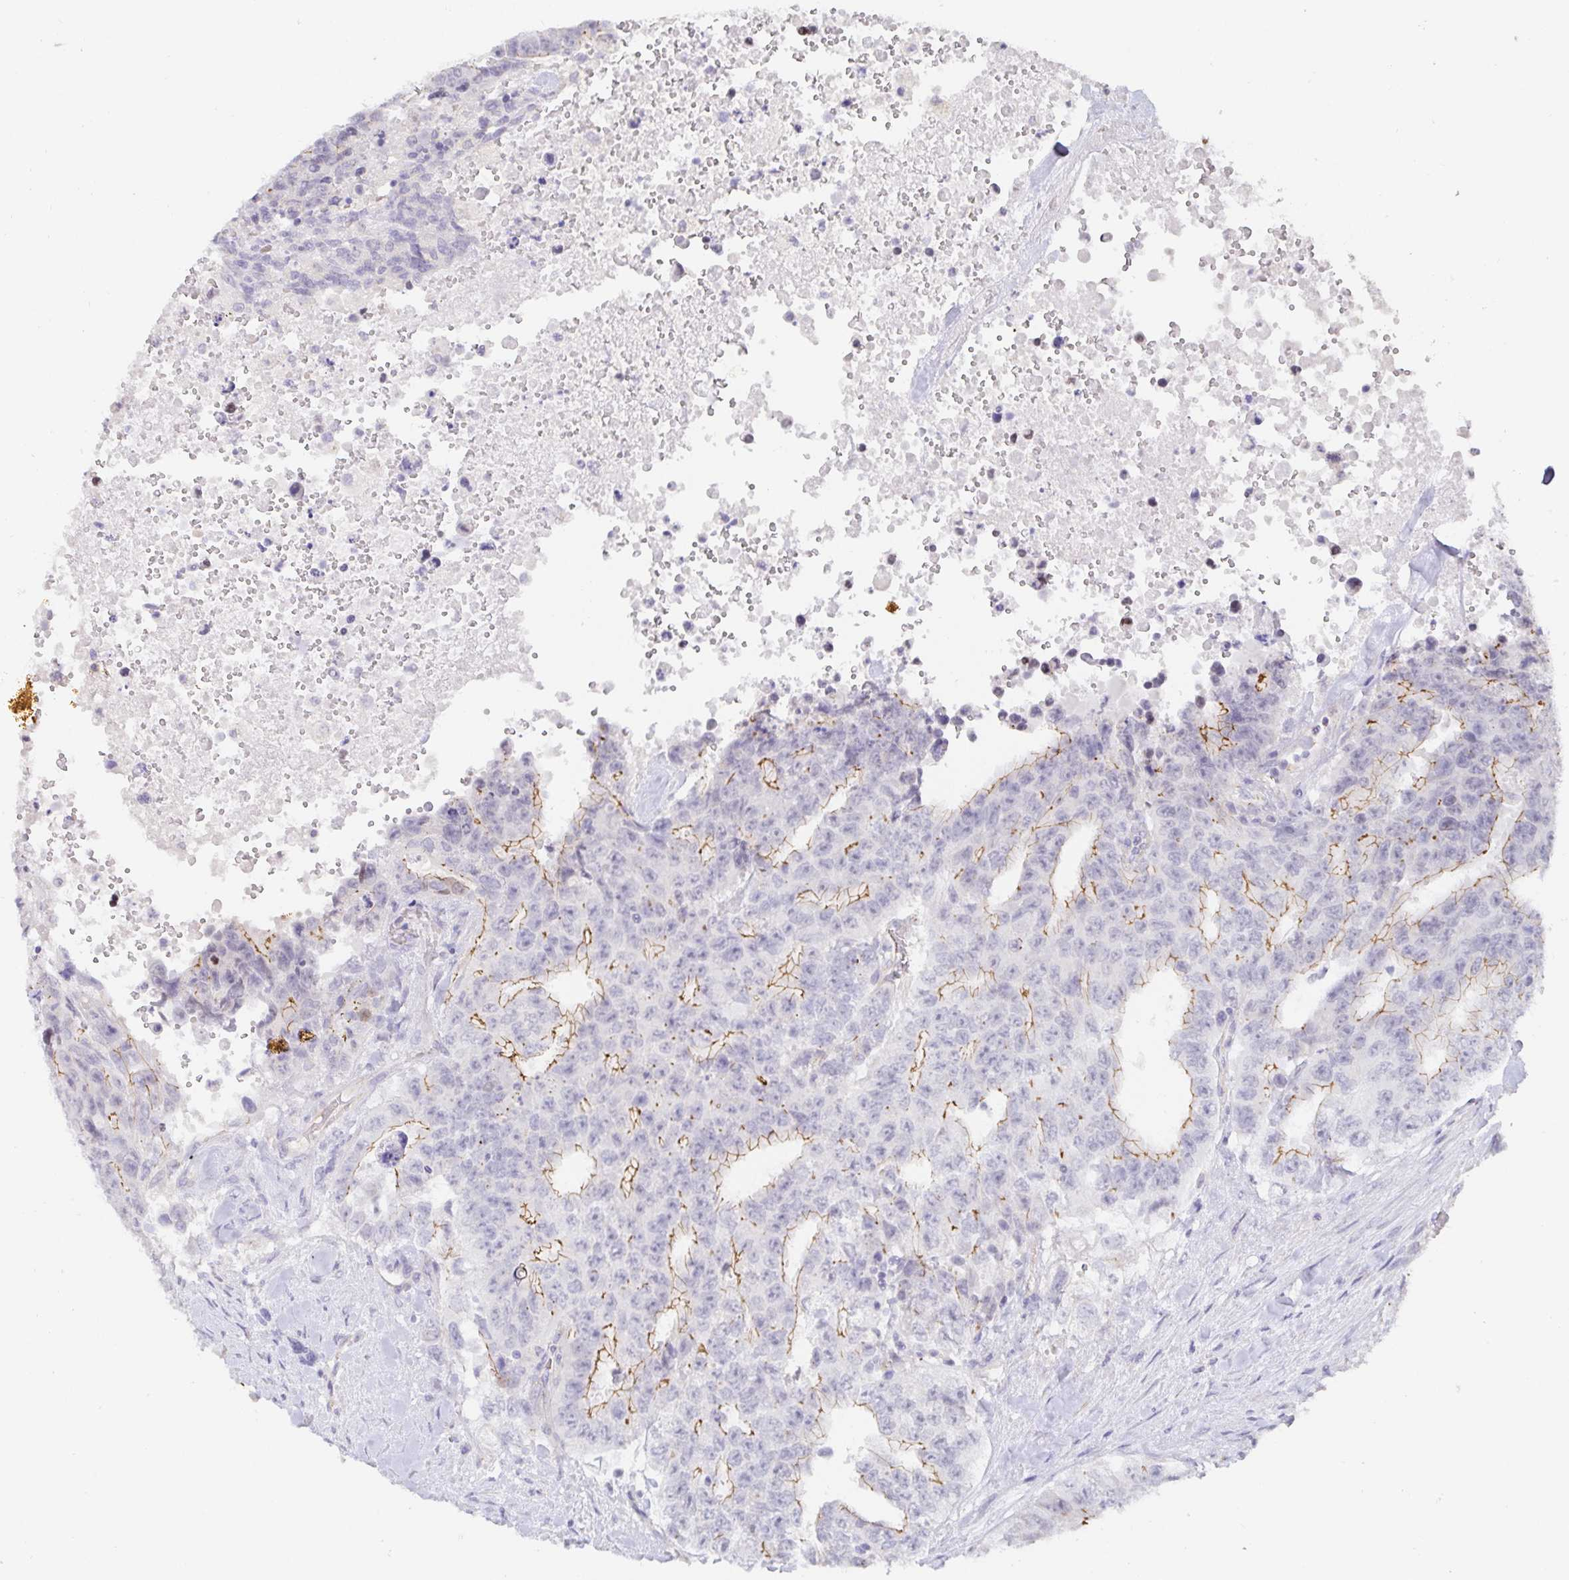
{"staining": {"intensity": "moderate", "quantity": "25%-75%", "location": "cytoplasmic/membranous"}, "tissue": "testis cancer", "cell_type": "Tumor cells", "image_type": "cancer", "snomed": [{"axis": "morphology", "description": "Carcinoma, Embryonal, NOS"}, {"axis": "topography", "description": "Testis"}], "caption": "Immunohistochemical staining of human testis cancer displays medium levels of moderate cytoplasmic/membranous protein expression in about 25%-75% of tumor cells.", "gene": "PDX1", "patient": {"sex": "male", "age": 24}}